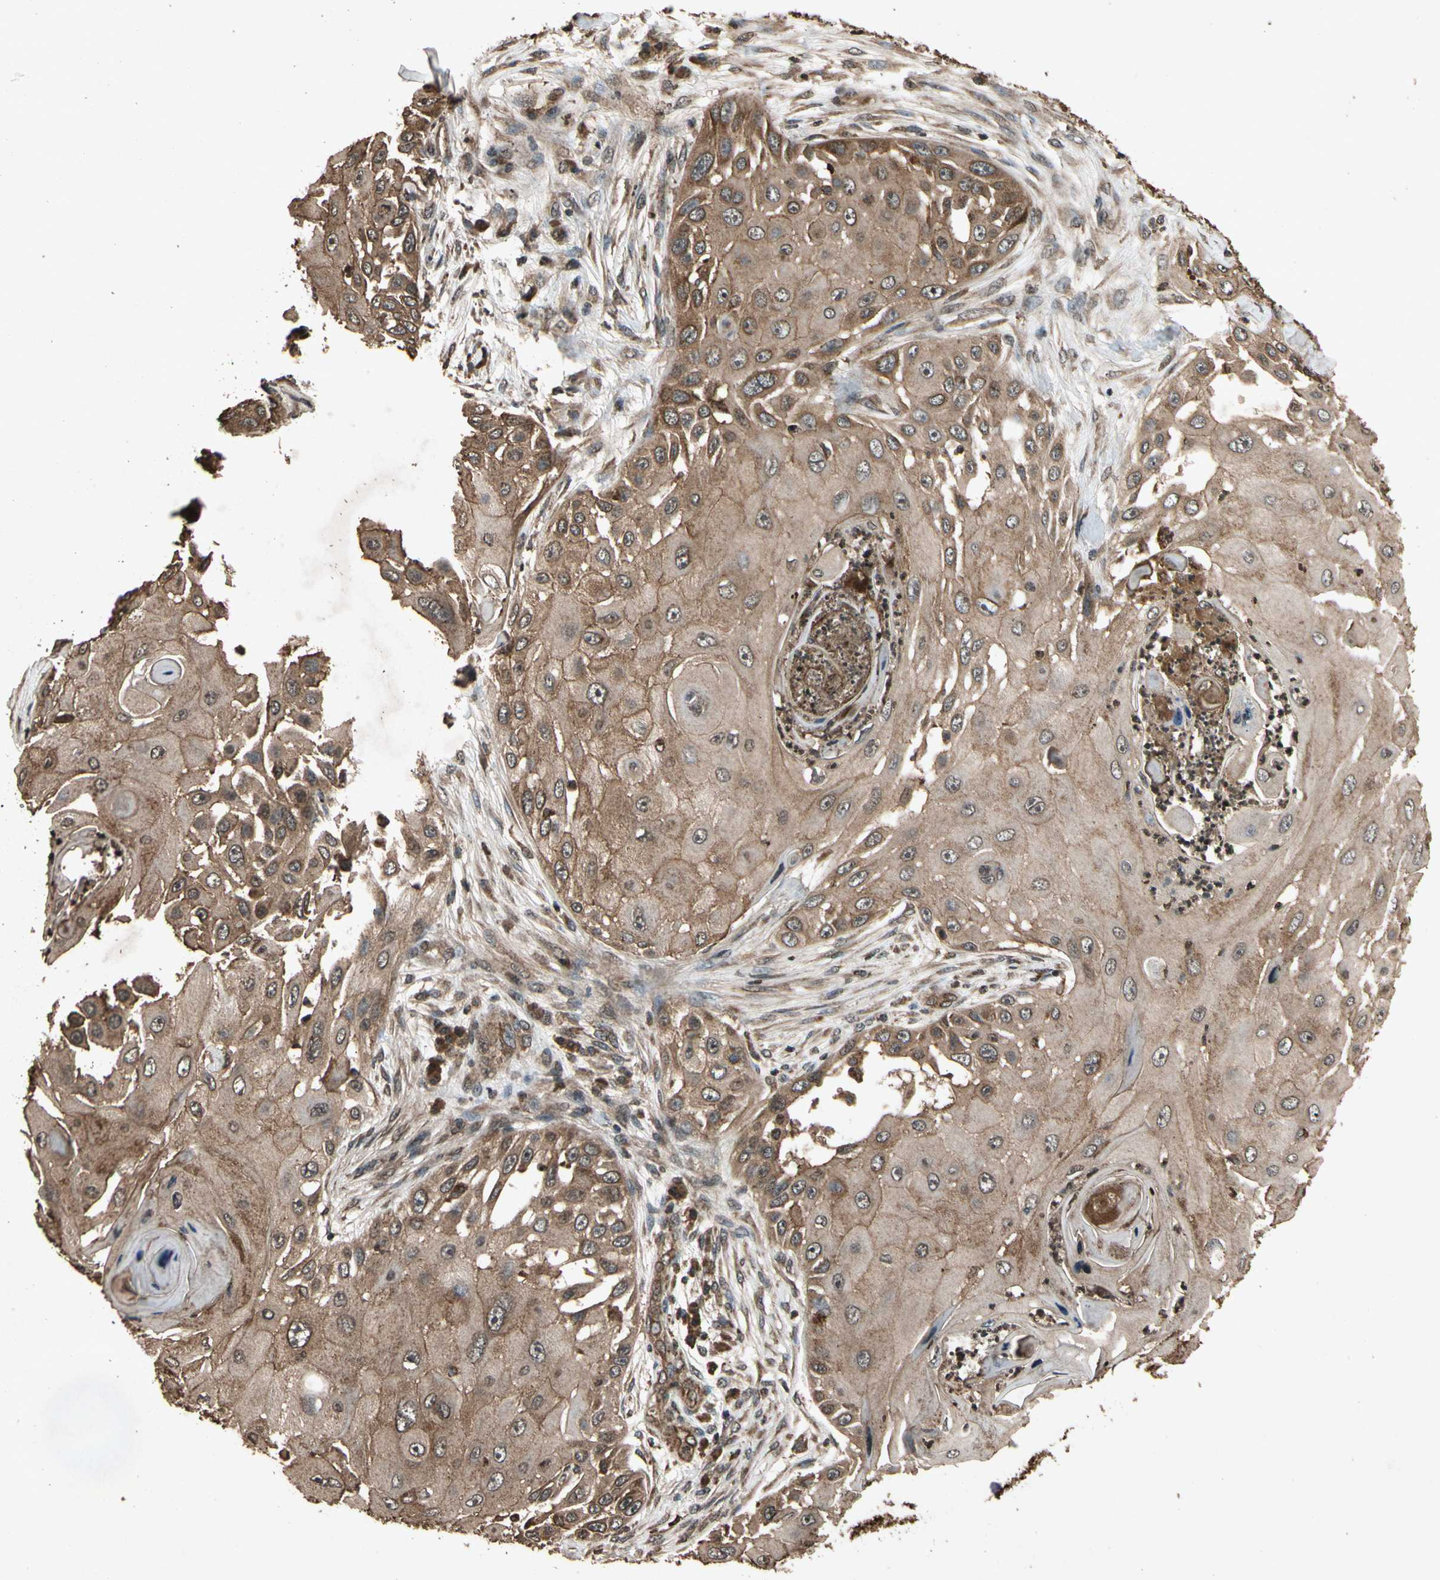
{"staining": {"intensity": "moderate", "quantity": ">75%", "location": "cytoplasmic/membranous"}, "tissue": "skin cancer", "cell_type": "Tumor cells", "image_type": "cancer", "snomed": [{"axis": "morphology", "description": "Squamous cell carcinoma, NOS"}, {"axis": "topography", "description": "Skin"}], "caption": "Immunohistochemistry micrograph of skin squamous cell carcinoma stained for a protein (brown), which exhibits medium levels of moderate cytoplasmic/membranous positivity in about >75% of tumor cells.", "gene": "TXN2", "patient": {"sex": "female", "age": 44}}